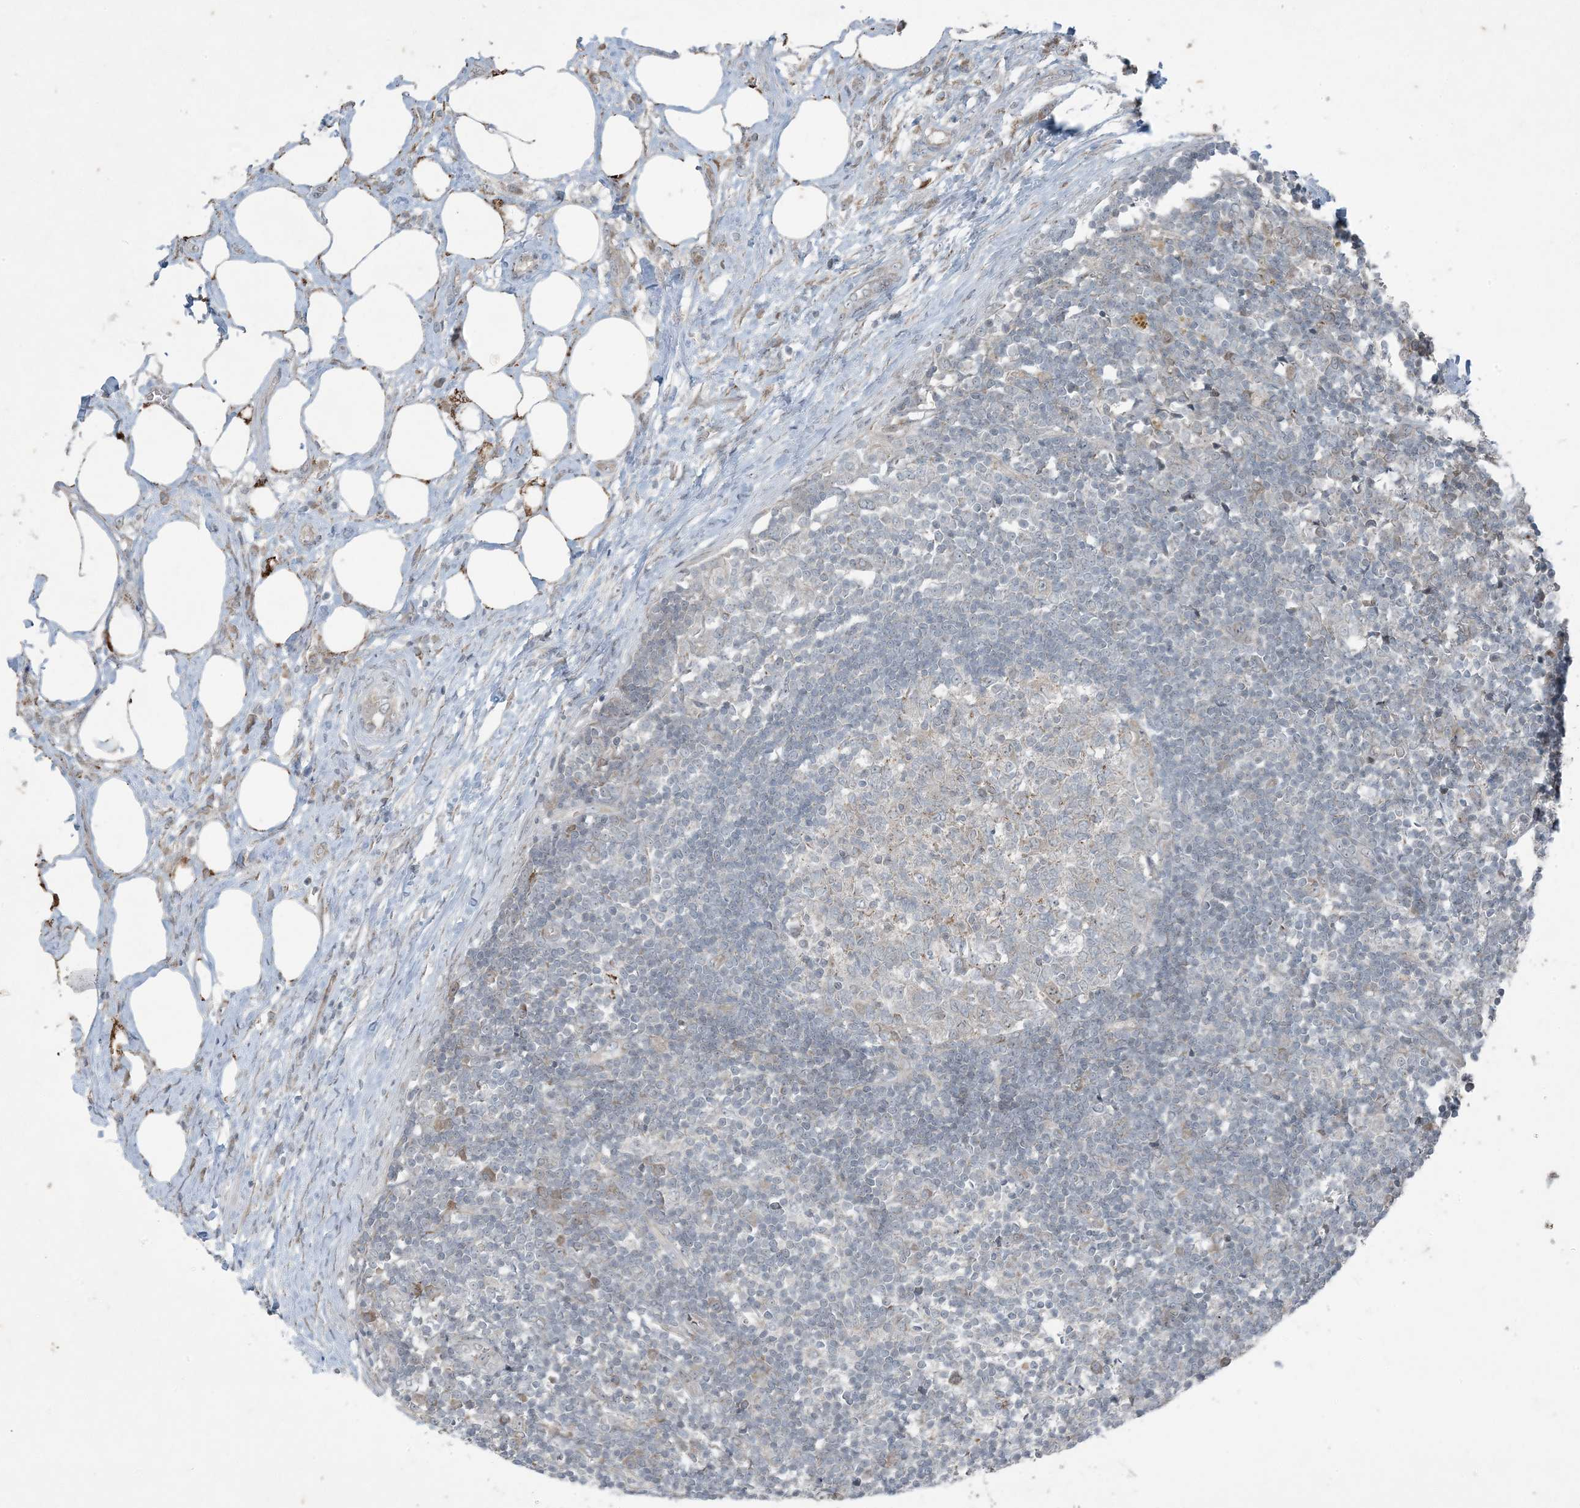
{"staining": {"intensity": "negative", "quantity": "none", "location": "none"}, "tissue": "lymph node", "cell_type": "Germinal center cells", "image_type": "normal", "snomed": [{"axis": "morphology", "description": "Normal tissue, NOS"}, {"axis": "morphology", "description": "Squamous cell carcinoma, metastatic, NOS"}, {"axis": "topography", "description": "Lymph node"}], "caption": "Immunohistochemistry (IHC) histopathology image of benign lymph node: lymph node stained with DAB exhibits no significant protein expression in germinal center cells.", "gene": "PC", "patient": {"sex": "male", "age": 73}}